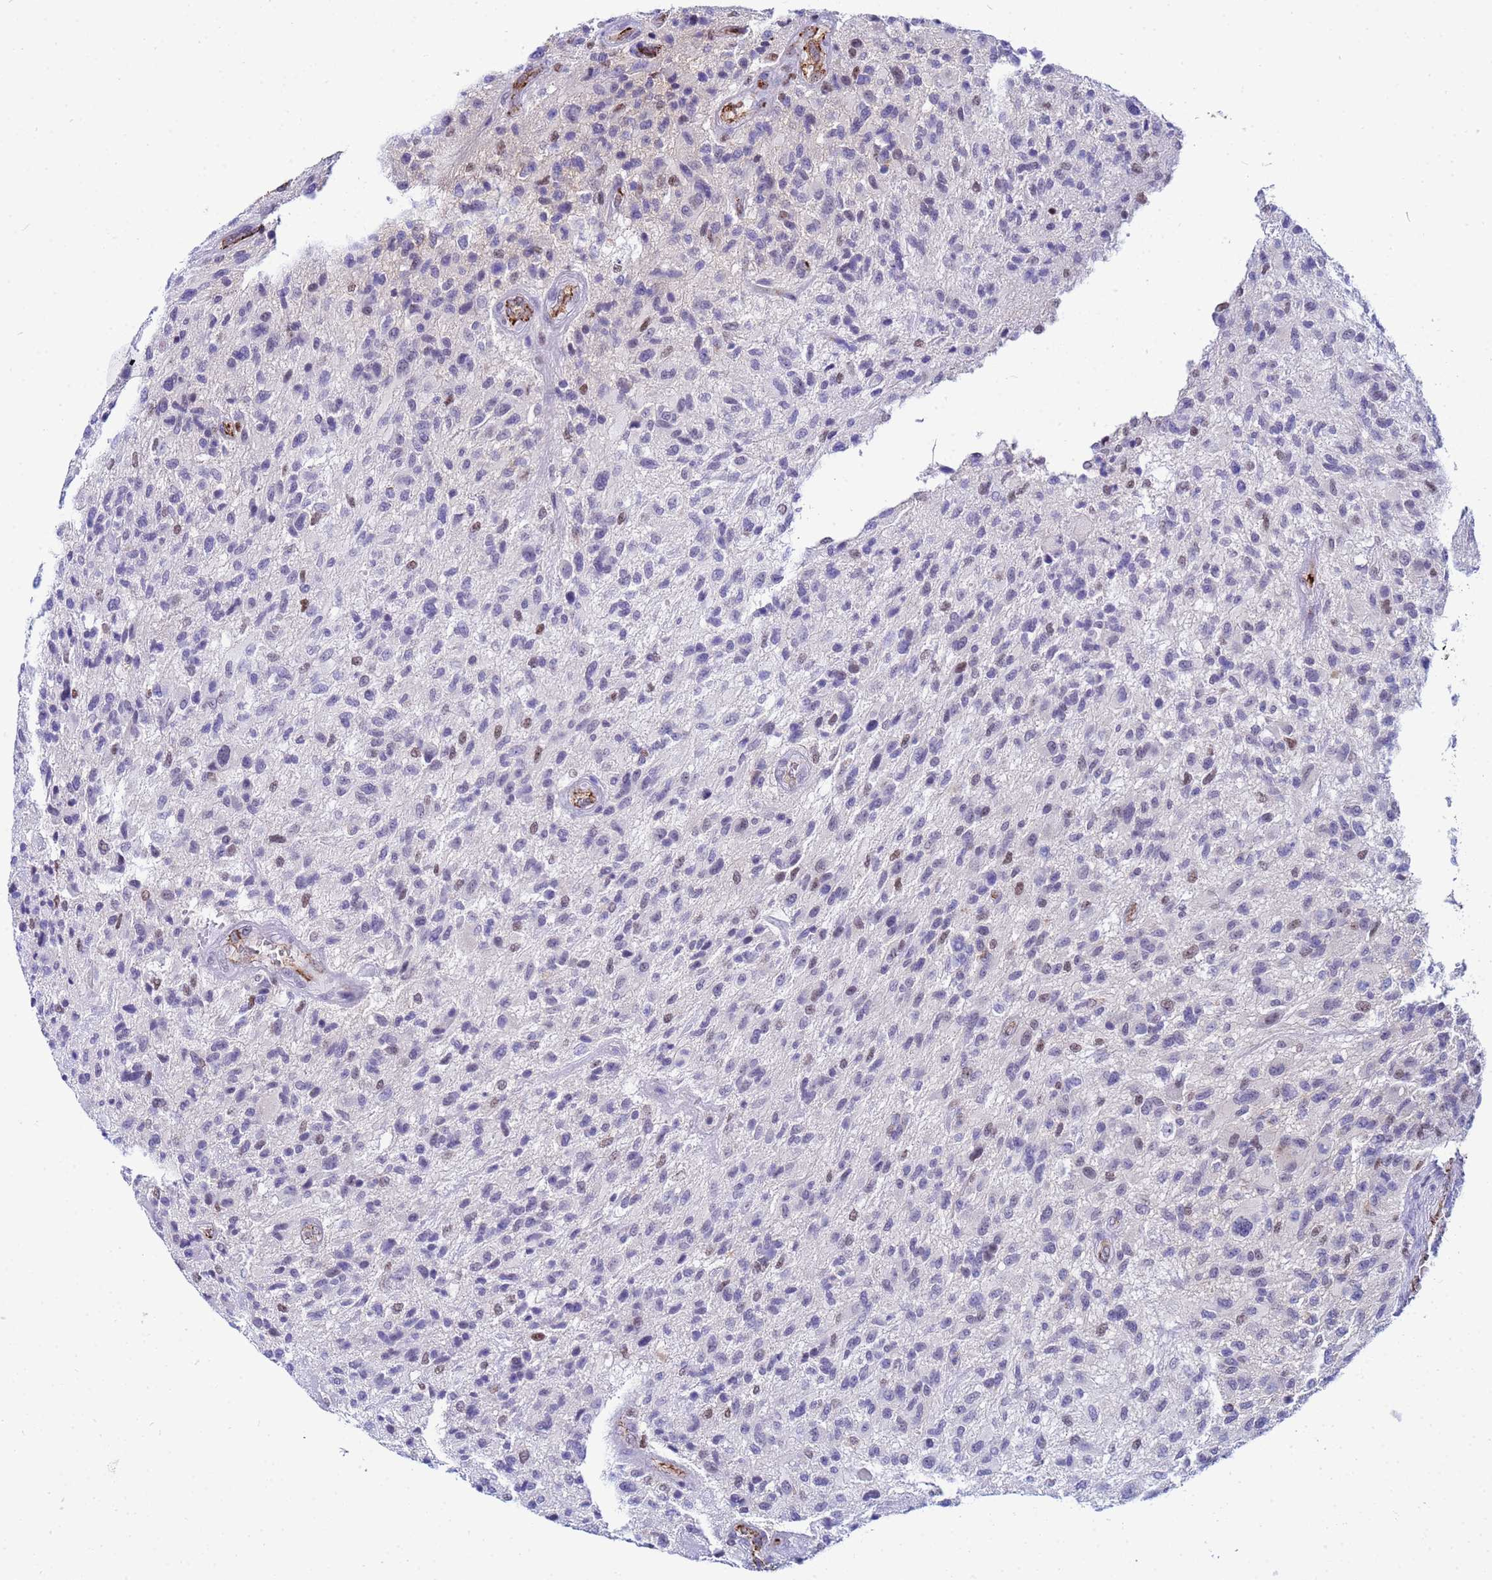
{"staining": {"intensity": "moderate", "quantity": "<25%", "location": "nuclear"}, "tissue": "glioma", "cell_type": "Tumor cells", "image_type": "cancer", "snomed": [{"axis": "morphology", "description": "Glioma, malignant, High grade"}, {"axis": "topography", "description": "Brain"}], "caption": "Human glioma stained with a brown dye shows moderate nuclear positive staining in approximately <25% of tumor cells.", "gene": "SLC25A37", "patient": {"sex": "male", "age": 47}}